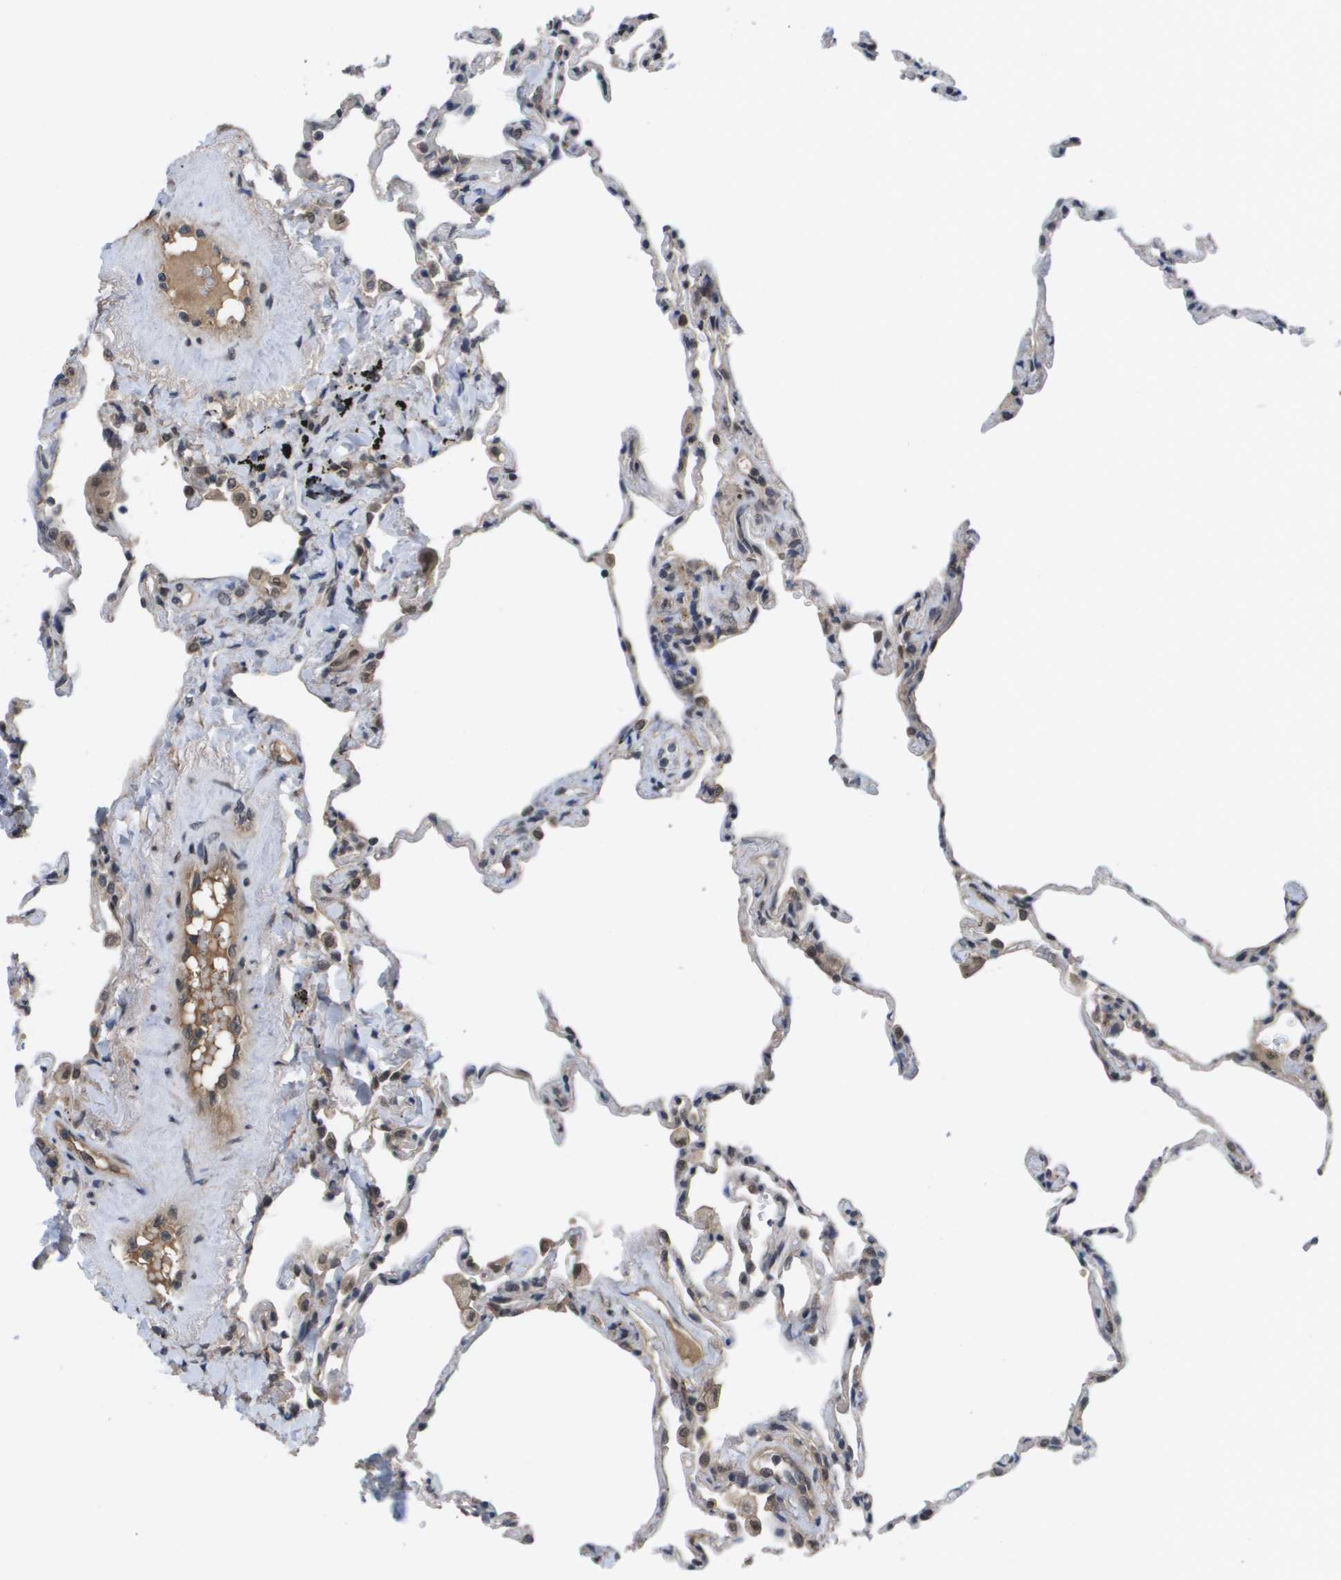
{"staining": {"intensity": "moderate", "quantity": "25%-75%", "location": "cytoplasmic/membranous,nuclear"}, "tissue": "lung", "cell_type": "Alveolar cells", "image_type": "normal", "snomed": [{"axis": "morphology", "description": "Normal tissue, NOS"}, {"axis": "topography", "description": "Lung"}], "caption": "Lung stained for a protein shows moderate cytoplasmic/membranous,nuclear positivity in alveolar cells. (DAB (3,3'-diaminobenzidine) = brown stain, brightfield microscopy at high magnification).", "gene": "AMBRA1", "patient": {"sex": "male", "age": 59}}